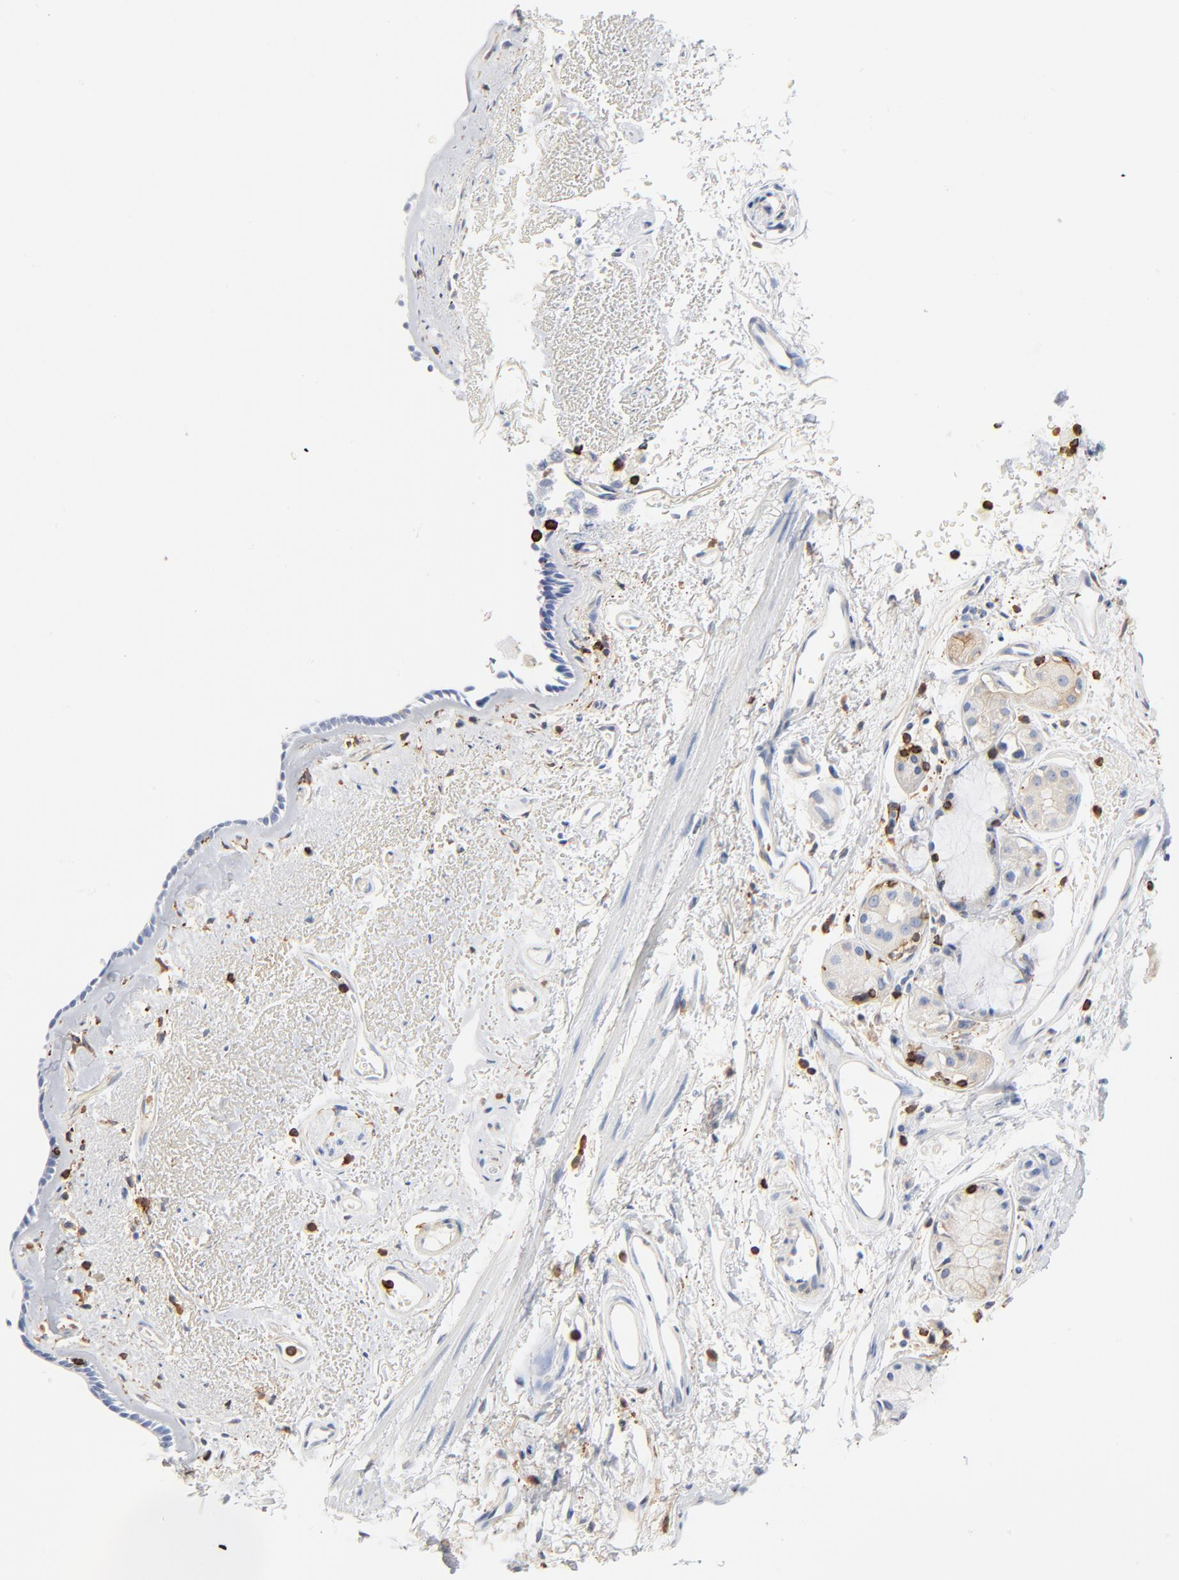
{"staining": {"intensity": "negative", "quantity": "none", "location": "none"}, "tissue": "bronchus", "cell_type": "Respiratory epithelial cells", "image_type": "normal", "snomed": [{"axis": "morphology", "description": "Normal tissue, NOS"}, {"axis": "morphology", "description": "Adenocarcinoma, NOS"}, {"axis": "topography", "description": "Bronchus"}, {"axis": "topography", "description": "Lung"}], "caption": "Immunohistochemical staining of normal bronchus shows no significant staining in respiratory epithelial cells. The staining was performed using DAB (3,3'-diaminobenzidine) to visualize the protein expression in brown, while the nuclei were stained in blue with hematoxylin (Magnification: 20x).", "gene": "SH3KBP1", "patient": {"sex": "male", "age": 71}}